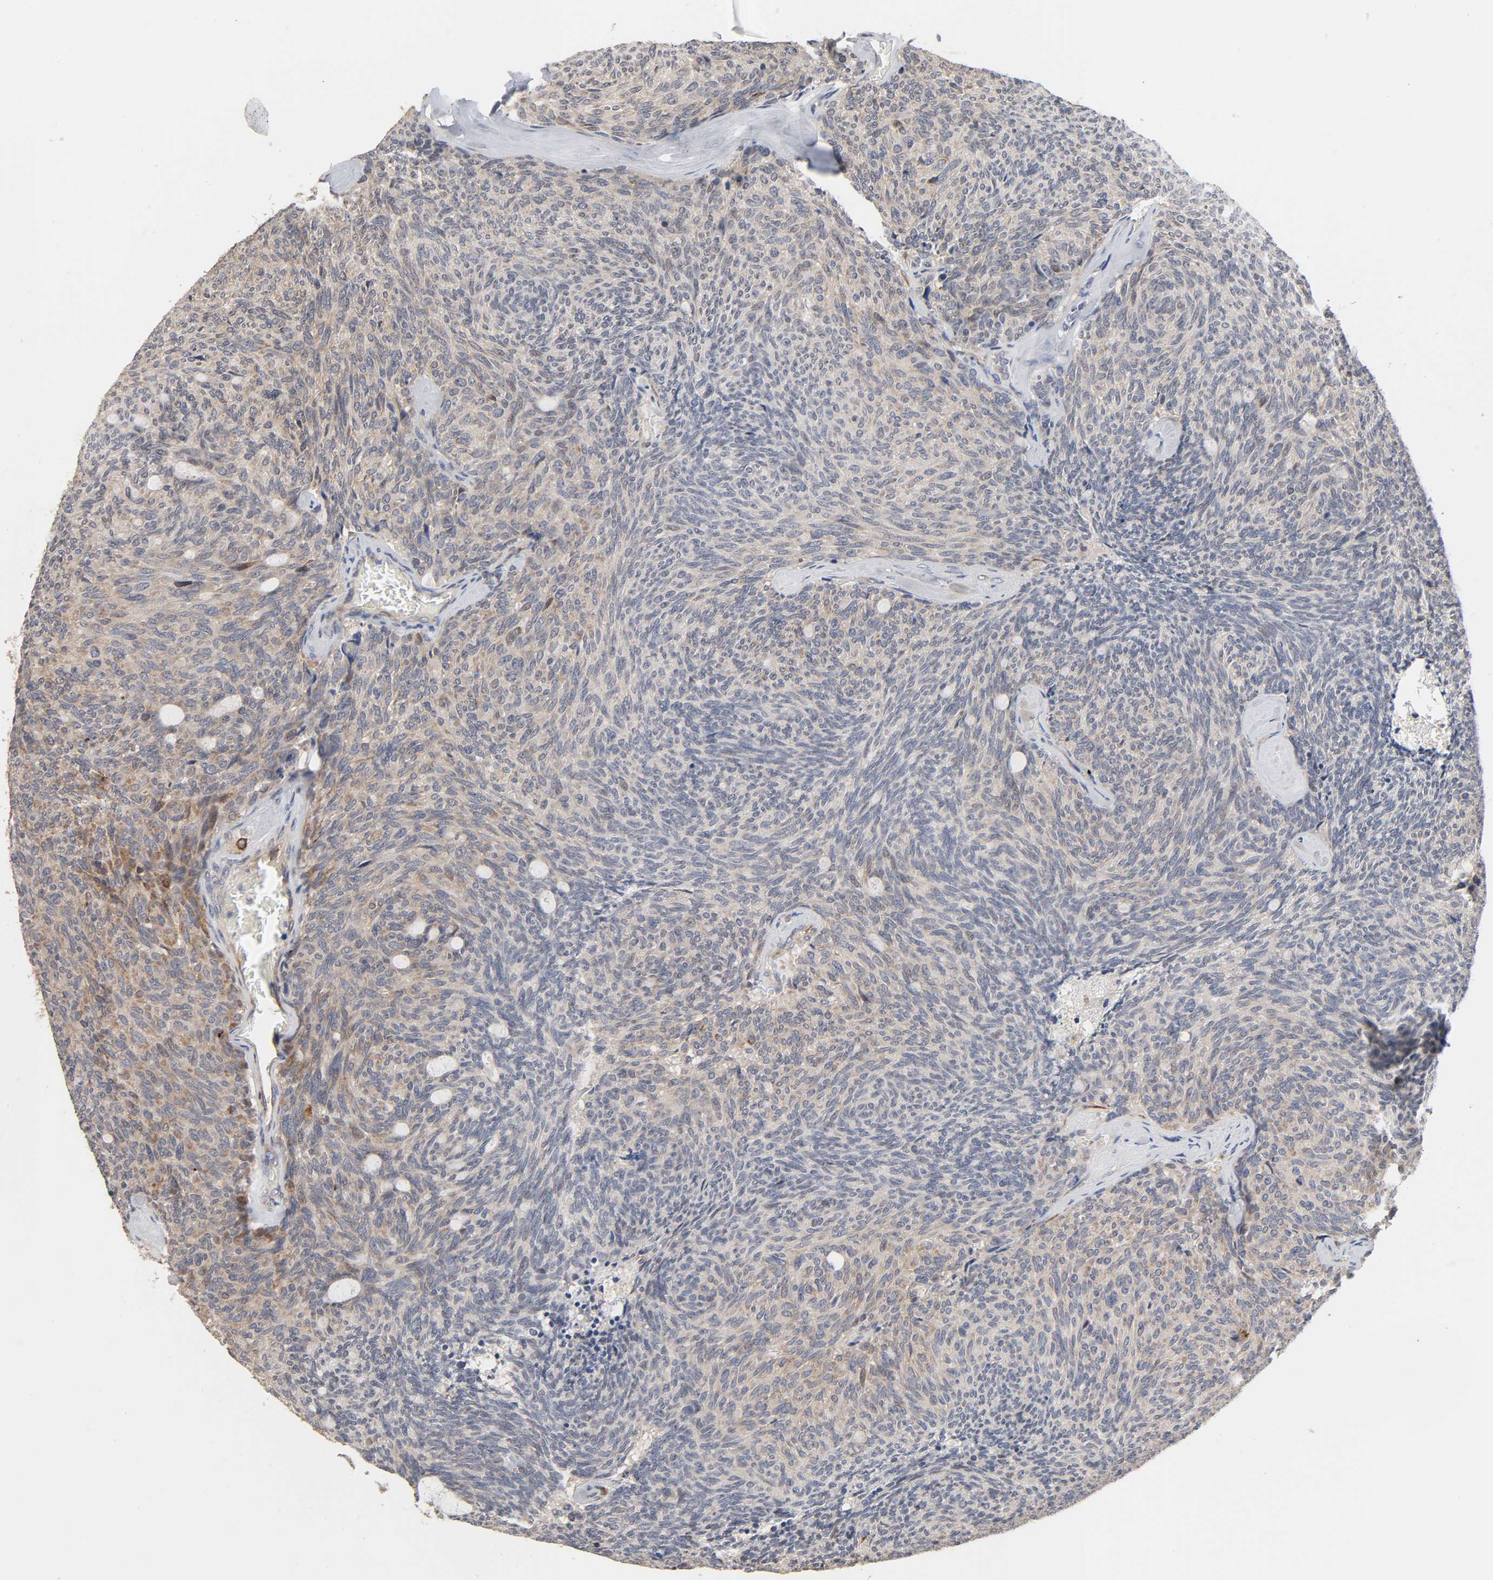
{"staining": {"intensity": "weak", "quantity": "25%-75%", "location": "cytoplasmic/membranous"}, "tissue": "carcinoid", "cell_type": "Tumor cells", "image_type": "cancer", "snomed": [{"axis": "morphology", "description": "Carcinoid, malignant, NOS"}, {"axis": "topography", "description": "Pancreas"}], "caption": "Immunohistochemical staining of human malignant carcinoid exhibits weak cytoplasmic/membranous protein expression in about 25%-75% of tumor cells.", "gene": "HDLBP", "patient": {"sex": "female", "age": 54}}